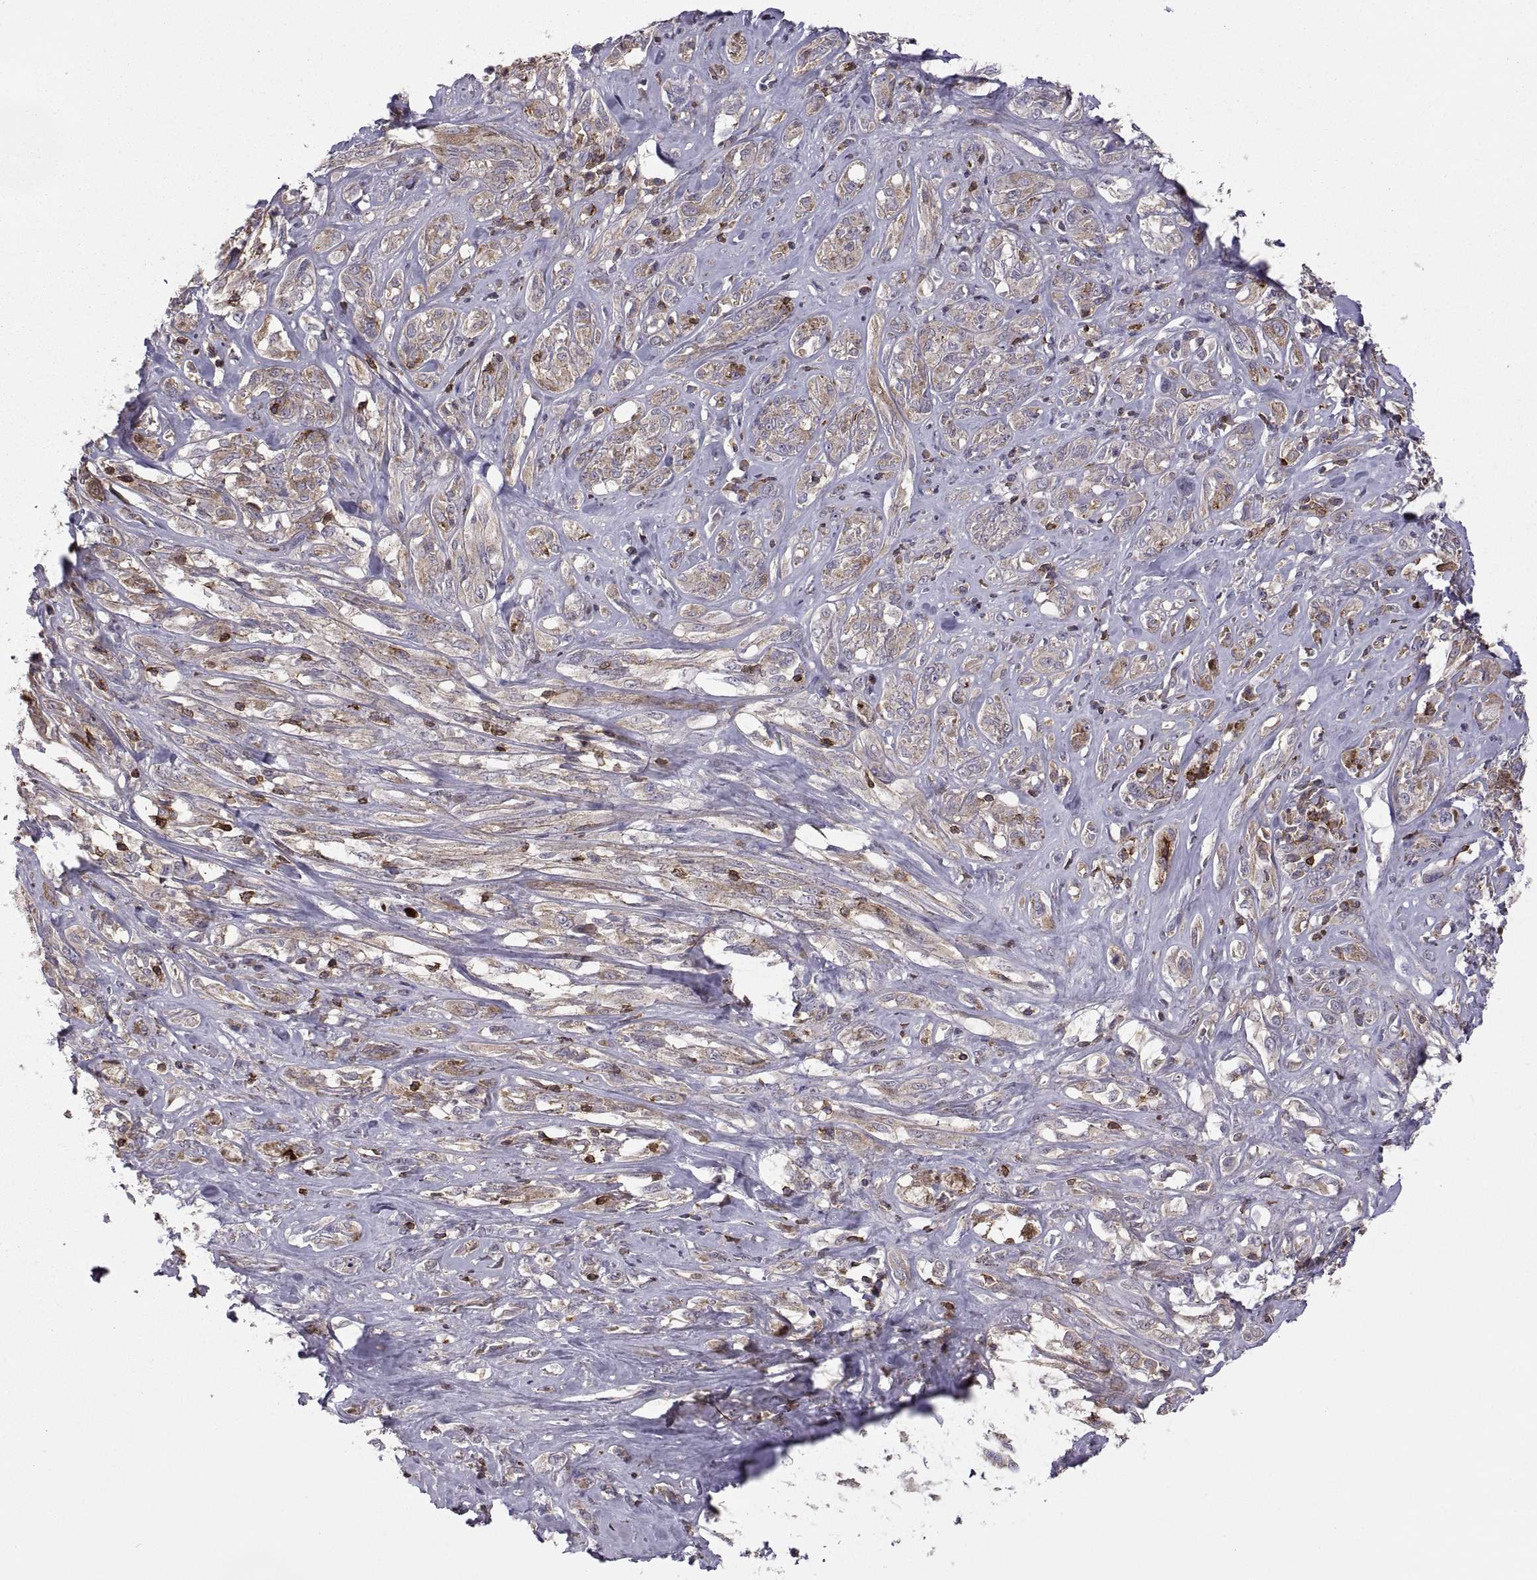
{"staining": {"intensity": "strong", "quantity": "<25%", "location": "cytoplasmic/membranous"}, "tissue": "melanoma", "cell_type": "Tumor cells", "image_type": "cancer", "snomed": [{"axis": "morphology", "description": "Malignant melanoma, NOS"}, {"axis": "topography", "description": "Skin"}], "caption": "Melanoma stained for a protein (brown) displays strong cytoplasmic/membranous positive positivity in approximately <25% of tumor cells.", "gene": "EZR", "patient": {"sex": "female", "age": 91}}